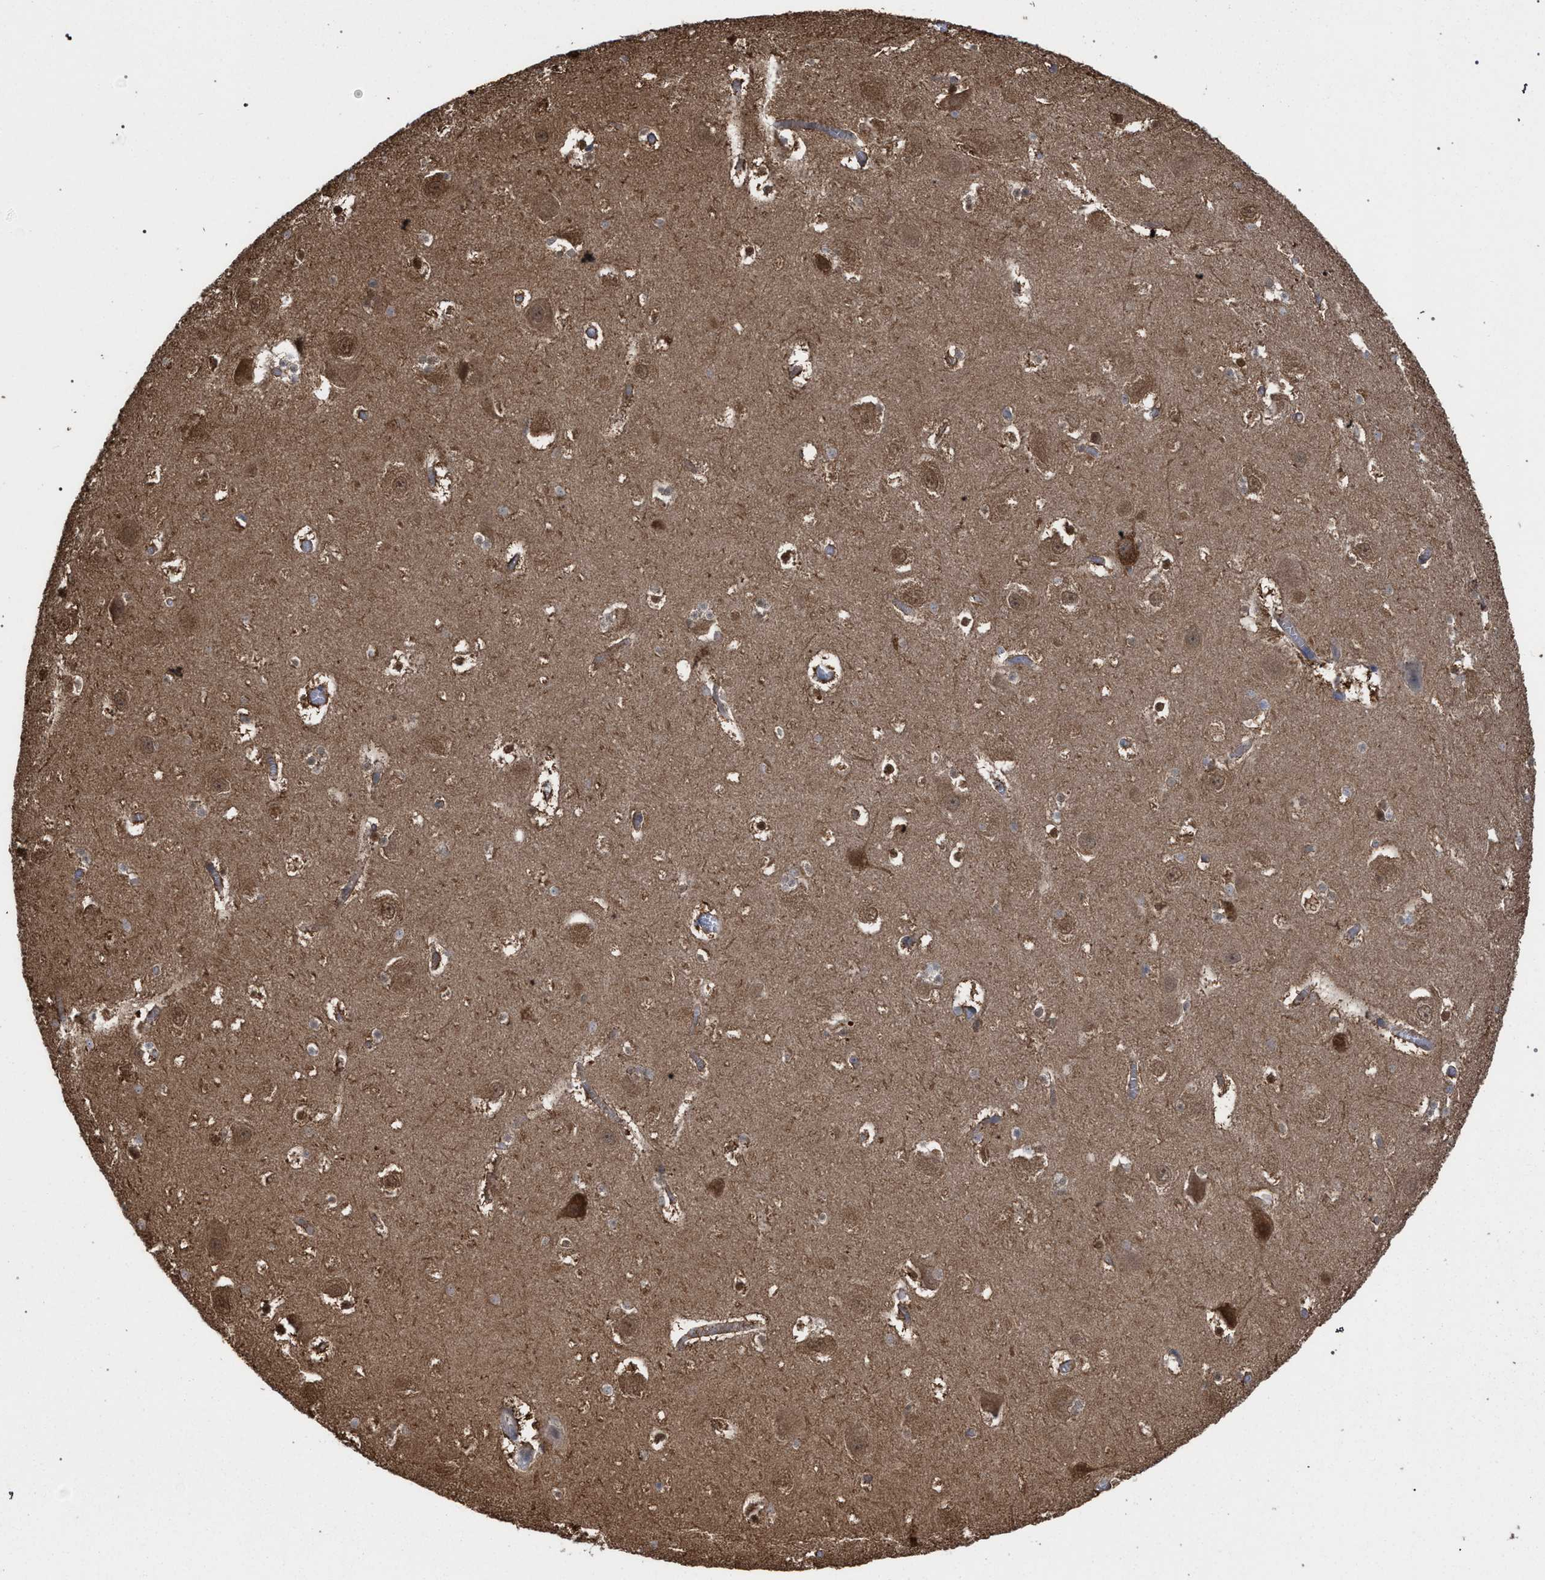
{"staining": {"intensity": "moderate", "quantity": "<25%", "location": "cytoplasmic/membranous"}, "tissue": "hippocampus", "cell_type": "Glial cells", "image_type": "normal", "snomed": [{"axis": "morphology", "description": "Normal tissue, NOS"}, {"axis": "topography", "description": "Hippocampus"}], "caption": "Brown immunohistochemical staining in benign hippocampus exhibits moderate cytoplasmic/membranous positivity in approximately <25% of glial cells. The protein of interest is stained brown, and the nuclei are stained in blue (DAB IHC with brightfield microscopy, high magnification).", "gene": "FHOD3", "patient": {"sex": "male", "age": 45}}